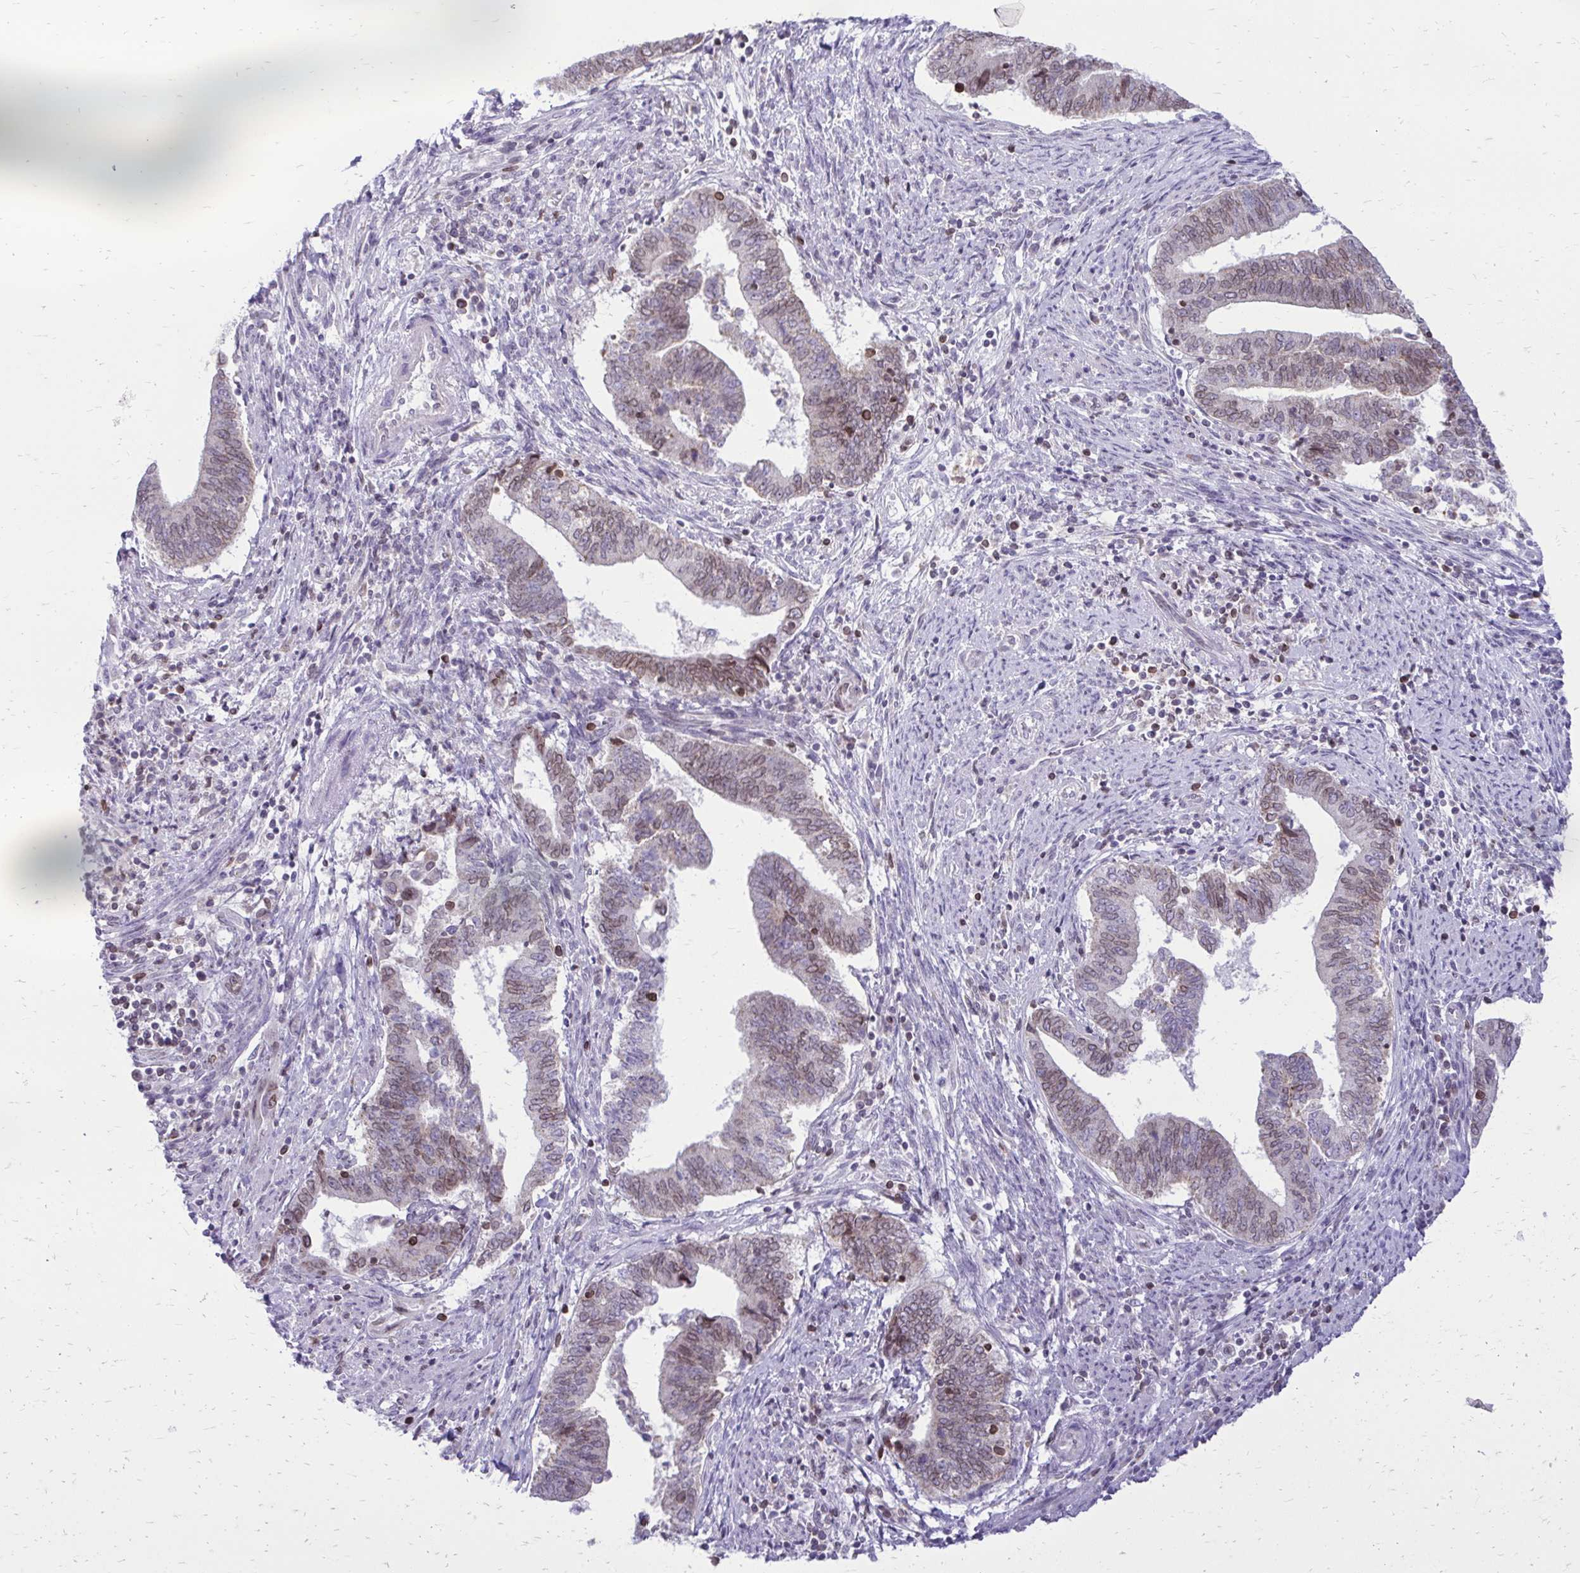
{"staining": {"intensity": "weak", "quantity": "<25%", "location": "cytoplasmic/membranous,nuclear"}, "tissue": "endometrial cancer", "cell_type": "Tumor cells", "image_type": "cancer", "snomed": [{"axis": "morphology", "description": "Adenocarcinoma, NOS"}, {"axis": "topography", "description": "Endometrium"}], "caption": "The IHC photomicrograph has no significant expression in tumor cells of endometrial adenocarcinoma tissue.", "gene": "RPS6KA2", "patient": {"sex": "female", "age": 65}}